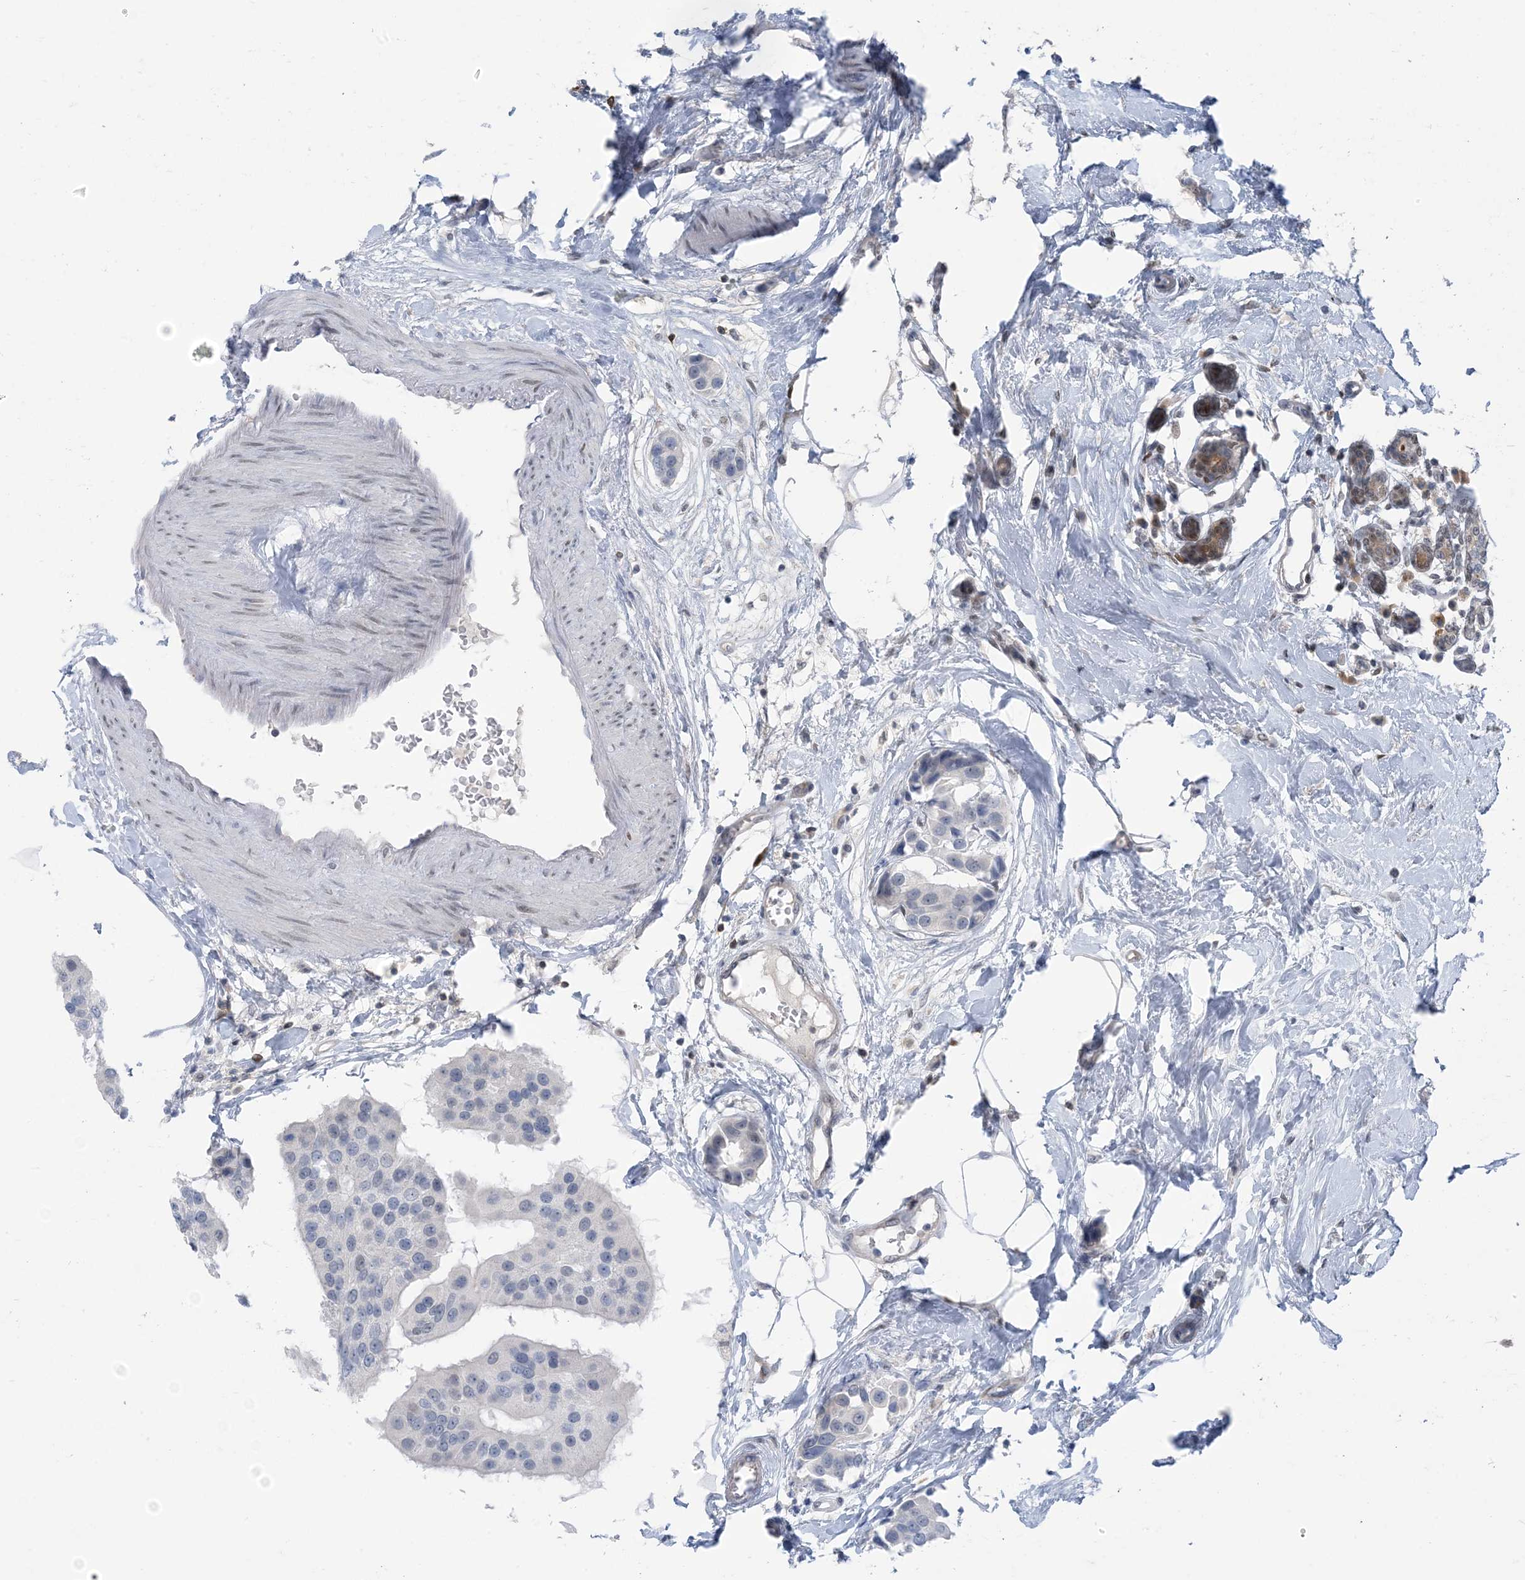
{"staining": {"intensity": "negative", "quantity": "none", "location": "none"}, "tissue": "breast cancer", "cell_type": "Tumor cells", "image_type": "cancer", "snomed": [{"axis": "morphology", "description": "Normal tissue, NOS"}, {"axis": "morphology", "description": "Duct carcinoma"}, {"axis": "topography", "description": "Breast"}], "caption": "There is no significant expression in tumor cells of breast invasive ductal carcinoma.", "gene": "ZC3H12A", "patient": {"sex": "female", "age": 39}}